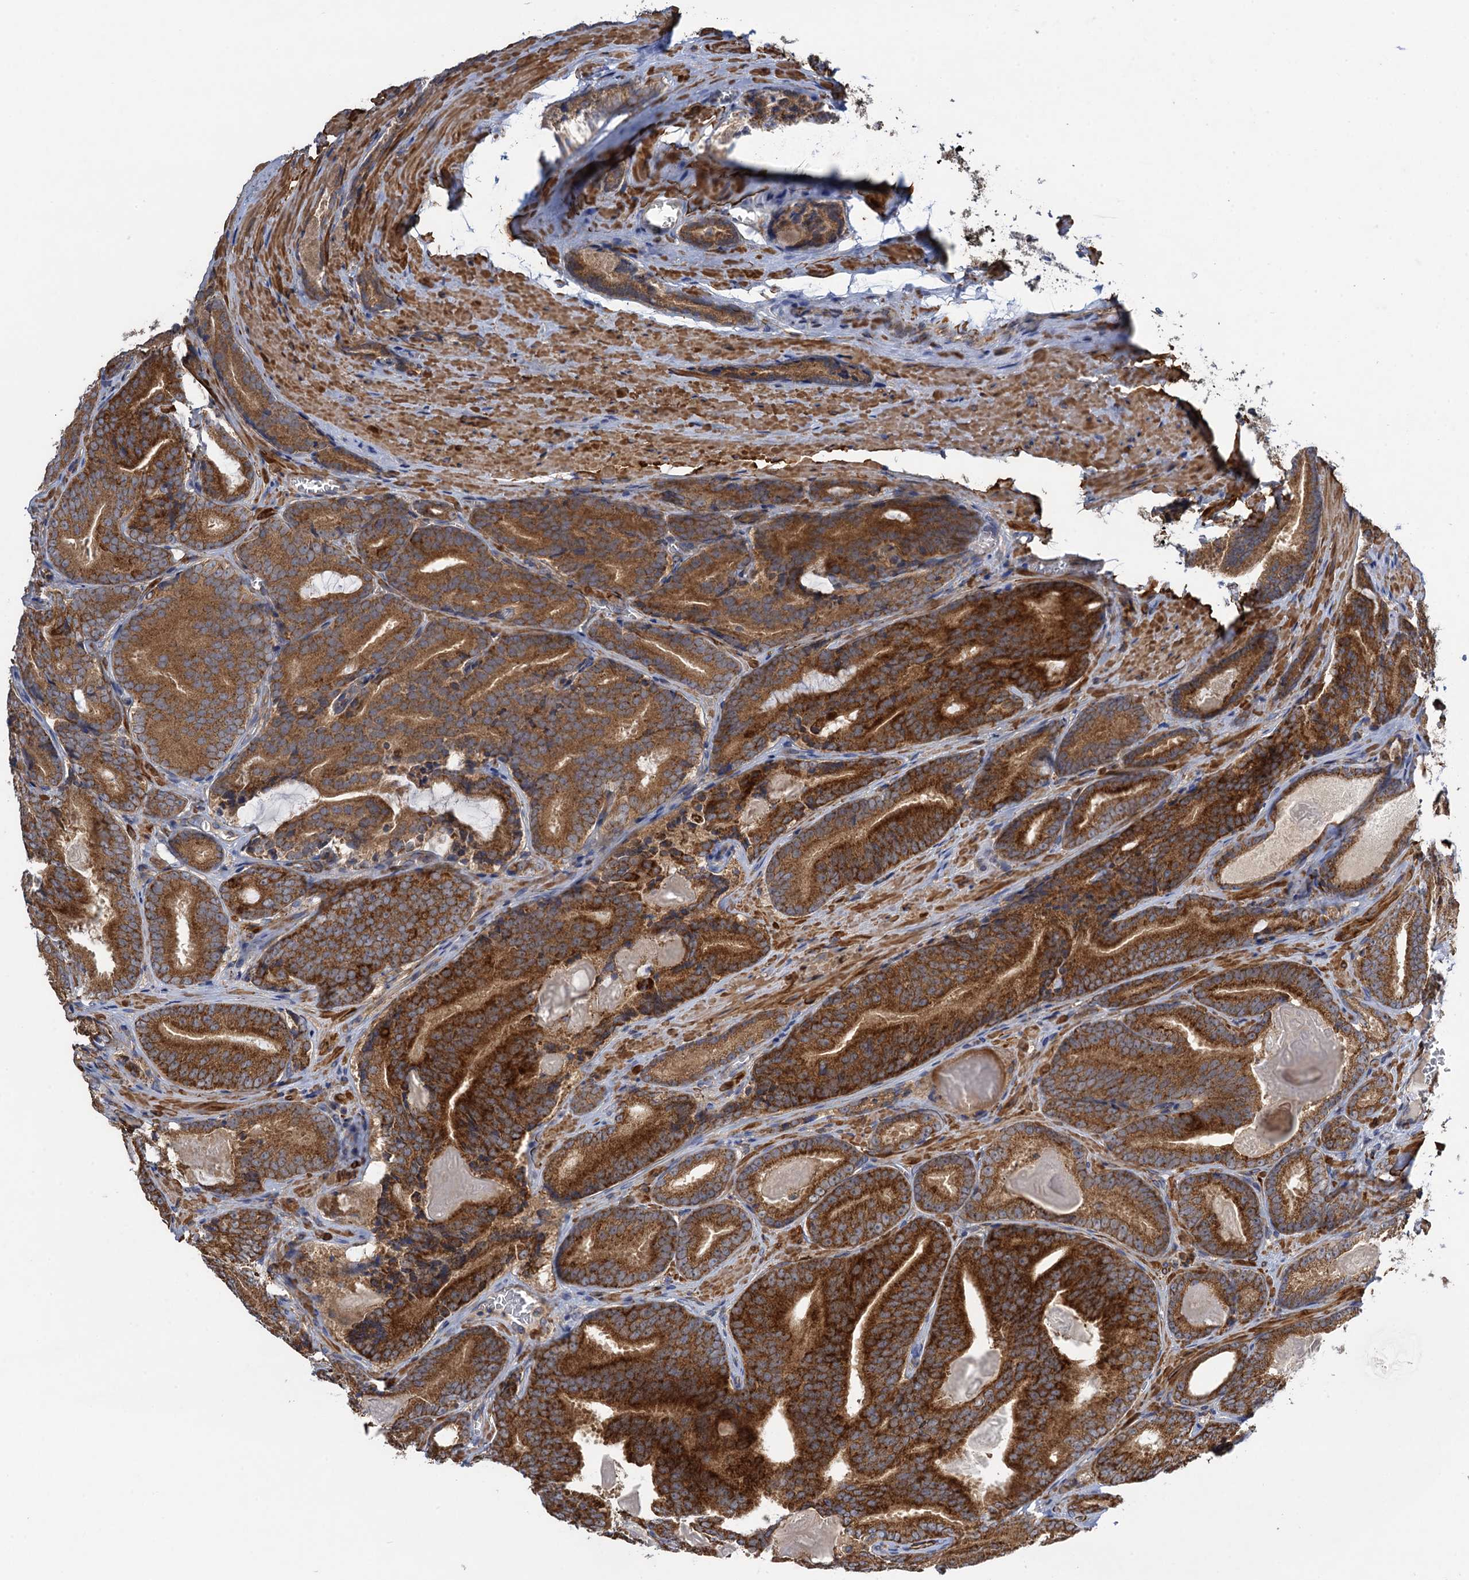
{"staining": {"intensity": "strong", "quantity": ">75%", "location": "cytoplasmic/membranous"}, "tissue": "prostate cancer", "cell_type": "Tumor cells", "image_type": "cancer", "snomed": [{"axis": "morphology", "description": "Adenocarcinoma, High grade"}, {"axis": "topography", "description": "Prostate"}], "caption": "Human prostate cancer stained with a protein marker demonstrates strong staining in tumor cells.", "gene": "WDR88", "patient": {"sex": "male", "age": 66}}